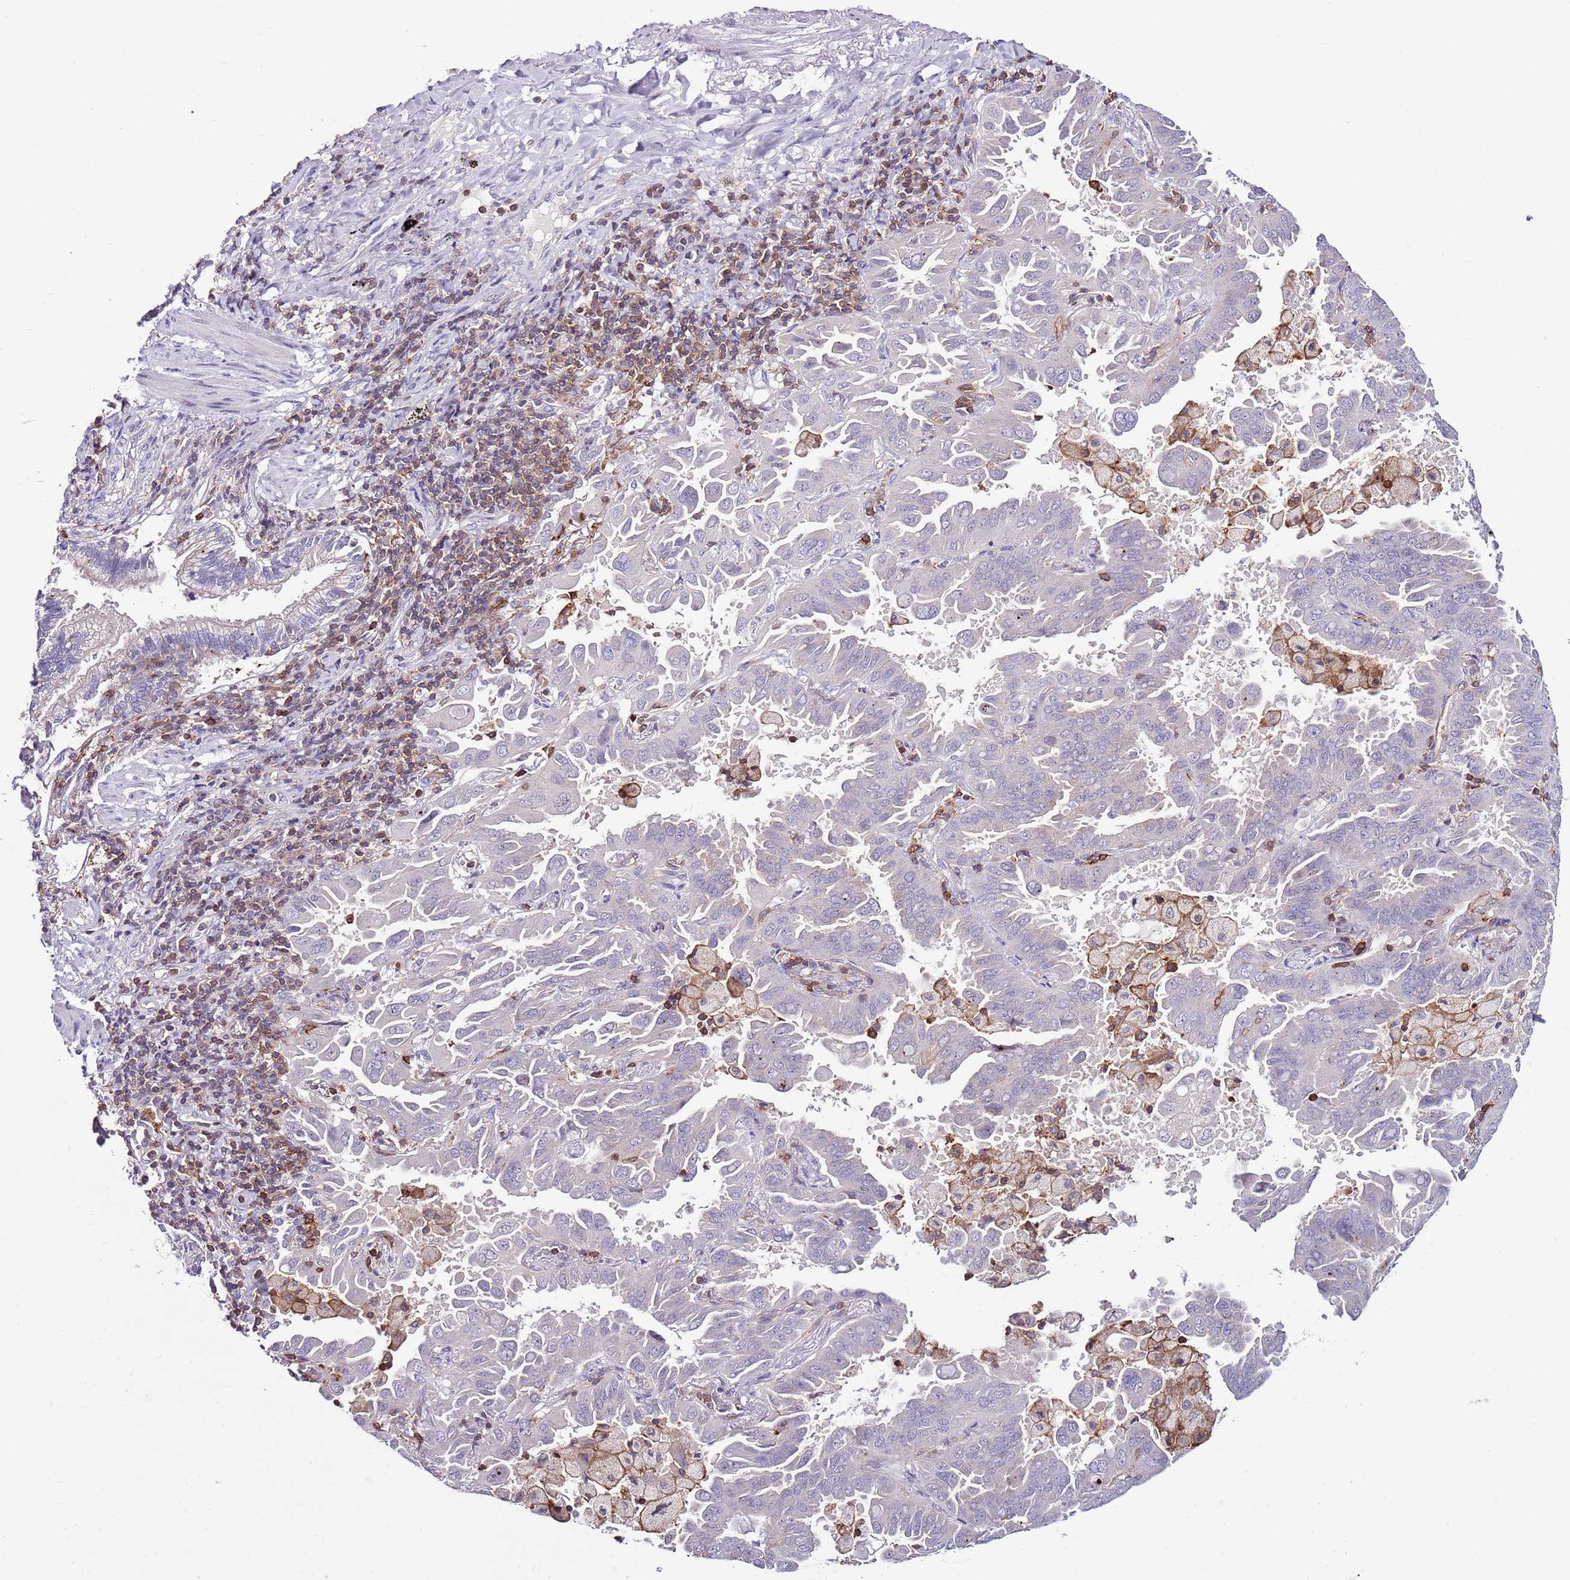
{"staining": {"intensity": "negative", "quantity": "none", "location": "none"}, "tissue": "lung cancer", "cell_type": "Tumor cells", "image_type": "cancer", "snomed": [{"axis": "morphology", "description": "Adenocarcinoma, NOS"}, {"axis": "topography", "description": "Lung"}], "caption": "High magnification brightfield microscopy of lung cancer (adenocarcinoma) stained with DAB (3,3'-diaminobenzidine) (brown) and counterstained with hematoxylin (blue): tumor cells show no significant staining.", "gene": "ZSWIM1", "patient": {"sex": "male", "age": 64}}